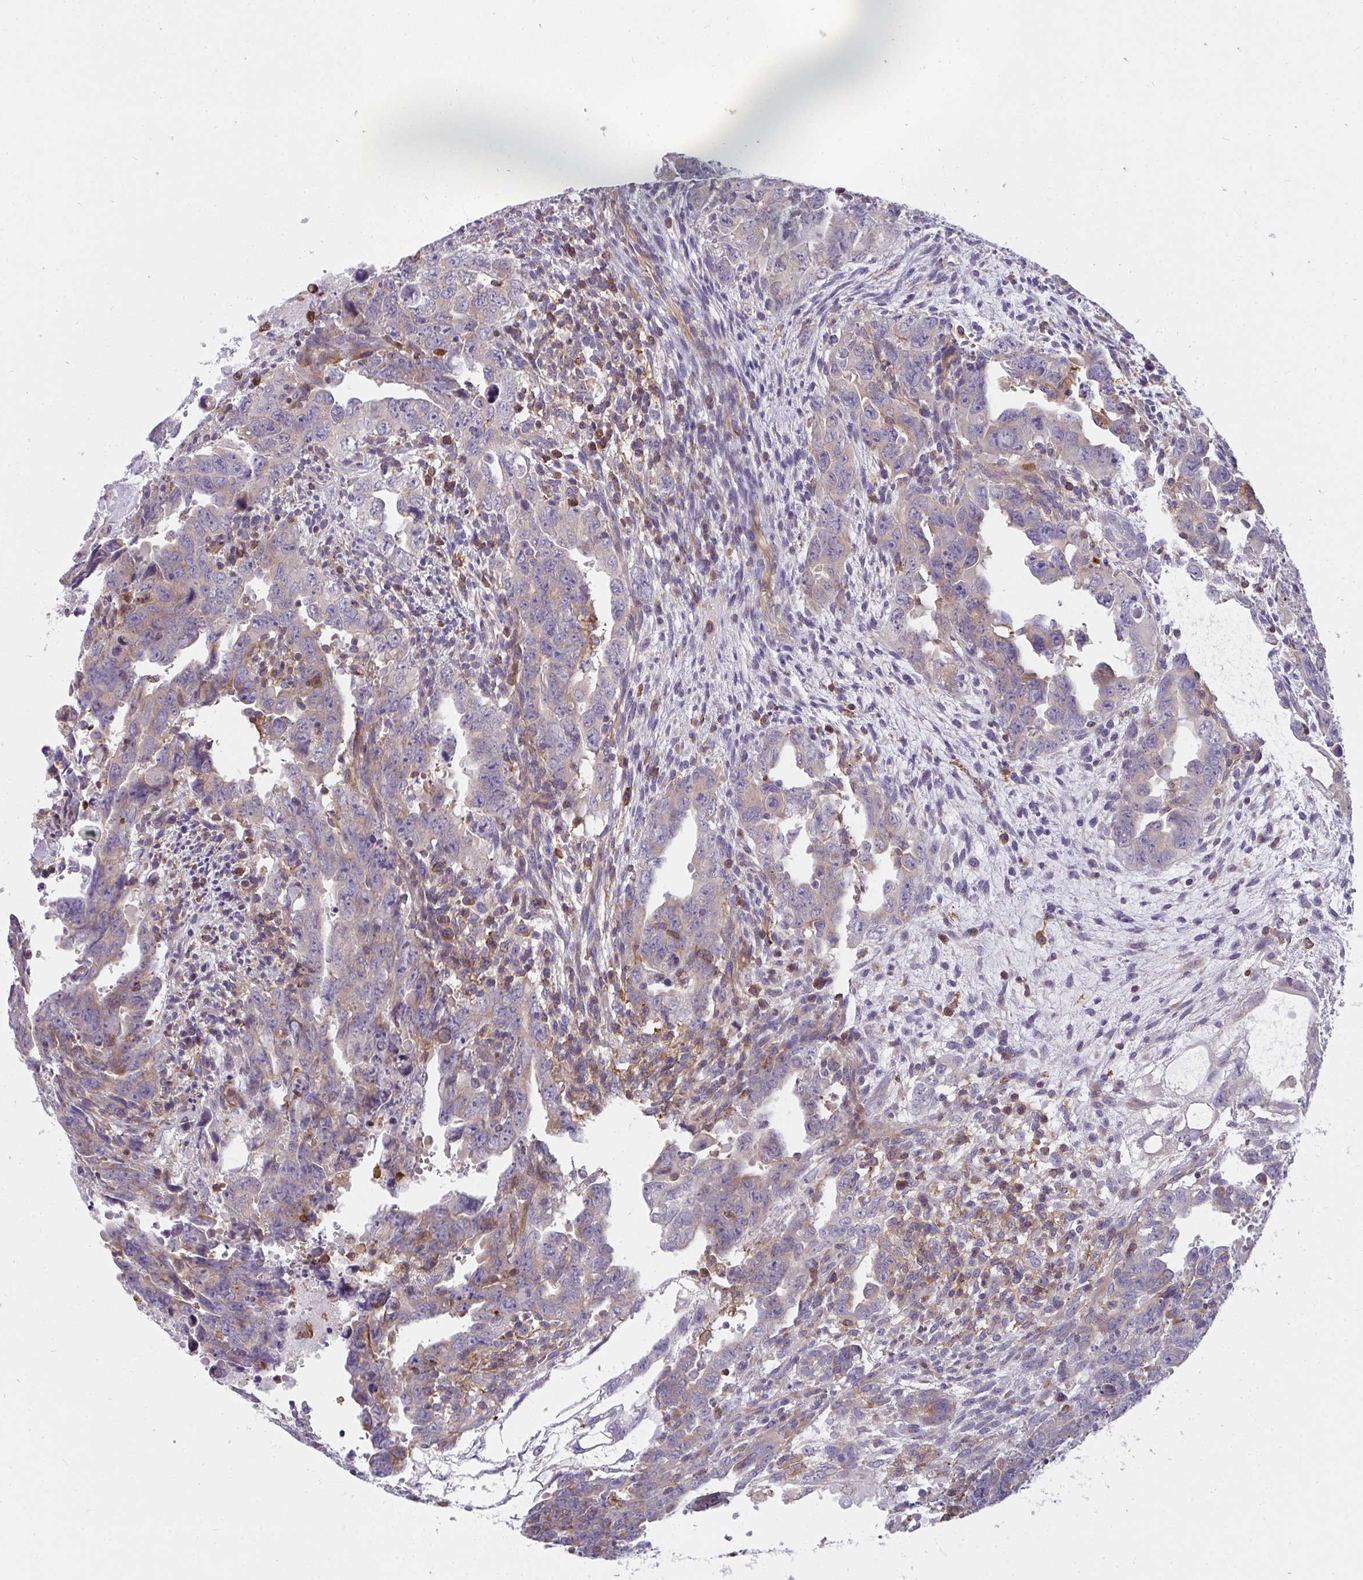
{"staining": {"intensity": "moderate", "quantity": "<25%", "location": "cytoplasmic/membranous"}, "tissue": "testis cancer", "cell_type": "Tumor cells", "image_type": "cancer", "snomed": [{"axis": "morphology", "description": "Carcinoma, Embryonal, NOS"}, {"axis": "topography", "description": "Testis"}], "caption": "Human testis cancer stained for a protein (brown) reveals moderate cytoplasmic/membranous positive expression in approximately <25% of tumor cells.", "gene": "CSF3R", "patient": {"sex": "male", "age": 24}}